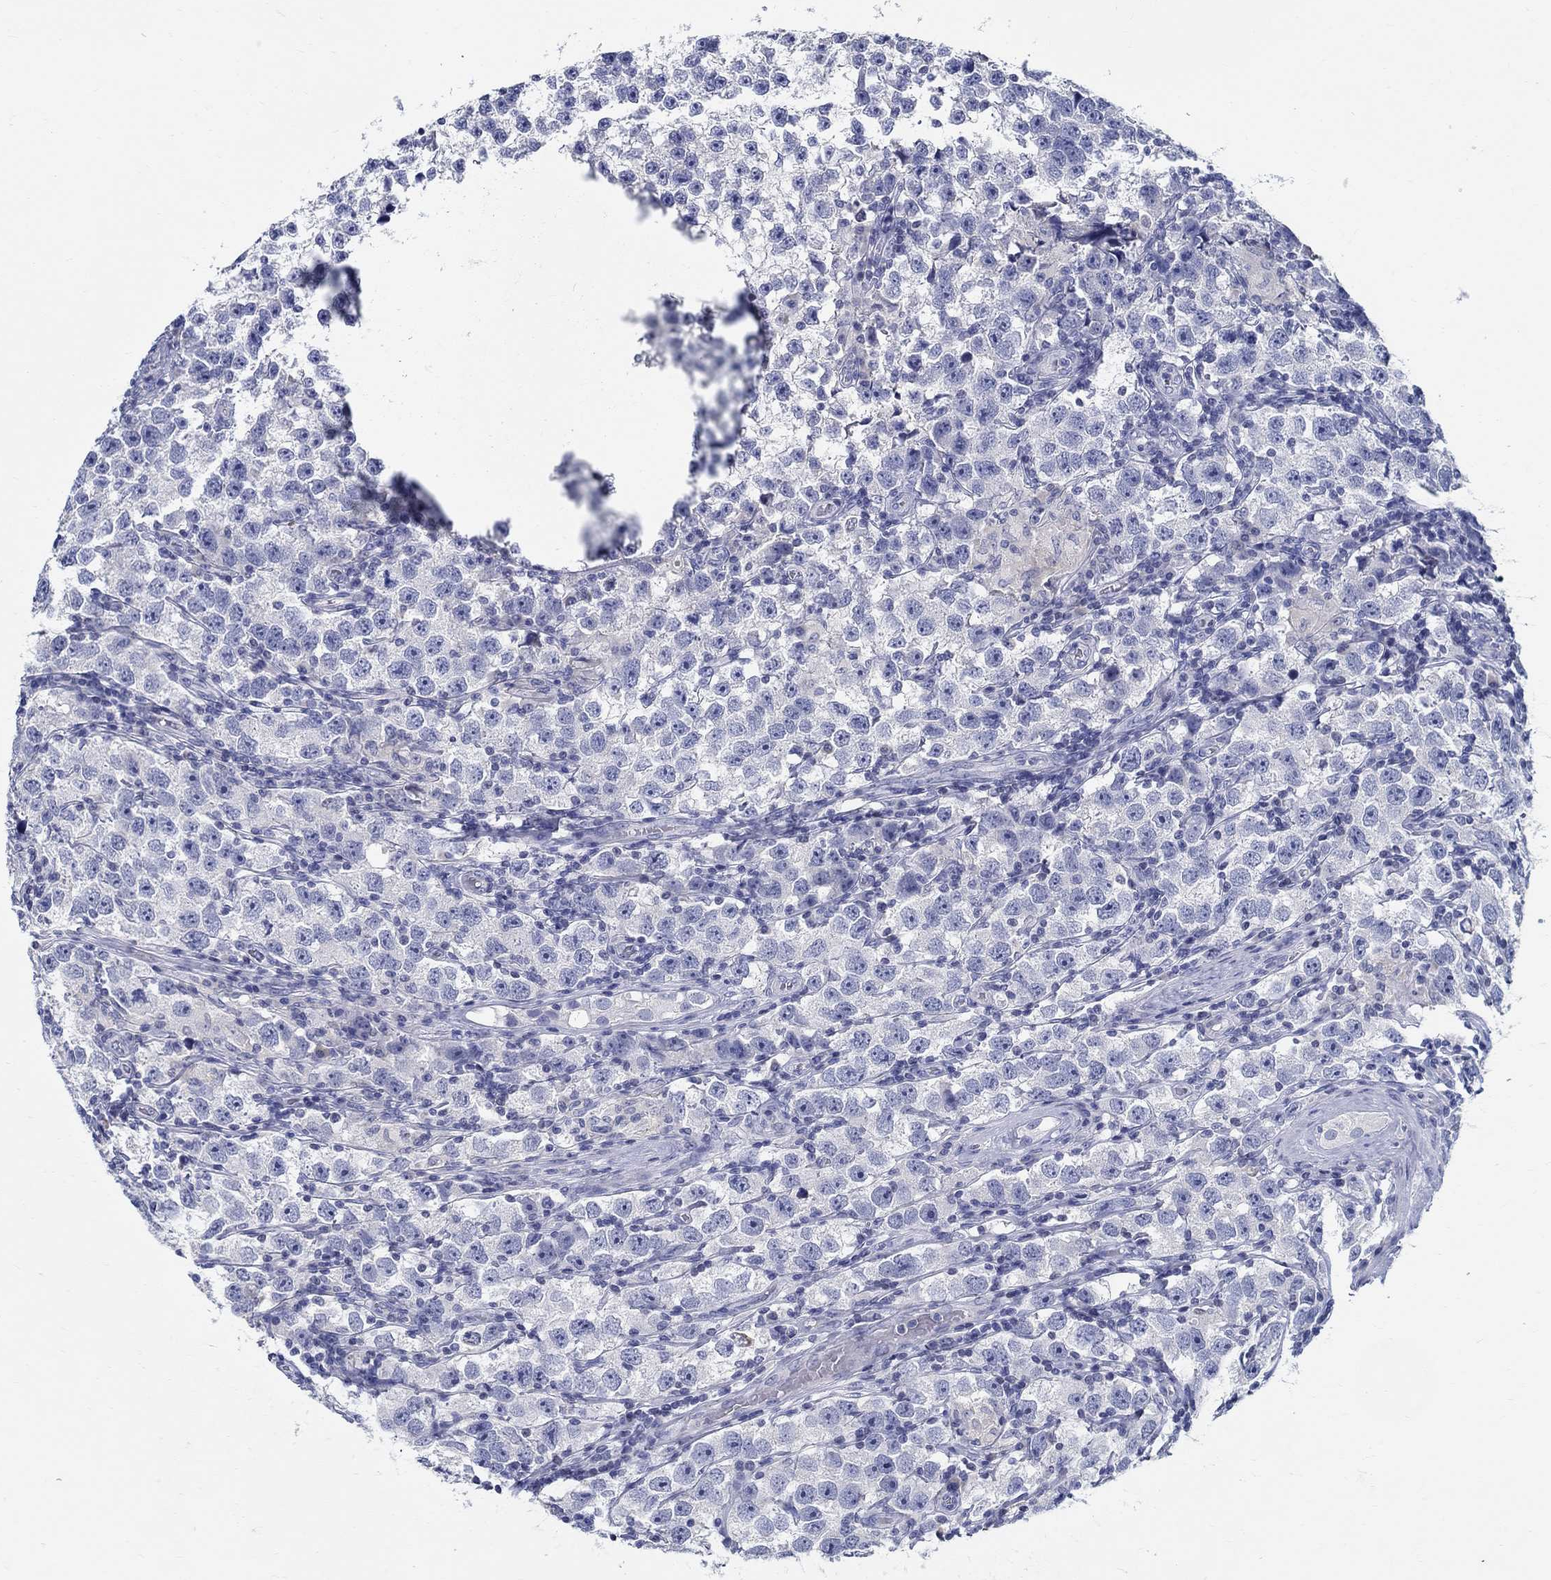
{"staining": {"intensity": "negative", "quantity": "none", "location": "none"}, "tissue": "testis cancer", "cell_type": "Tumor cells", "image_type": "cancer", "snomed": [{"axis": "morphology", "description": "Seminoma, NOS"}, {"axis": "topography", "description": "Testis"}], "caption": "Immunohistochemistry (IHC) of human testis cancer (seminoma) demonstrates no expression in tumor cells.", "gene": "CRYGD", "patient": {"sex": "male", "age": 26}}